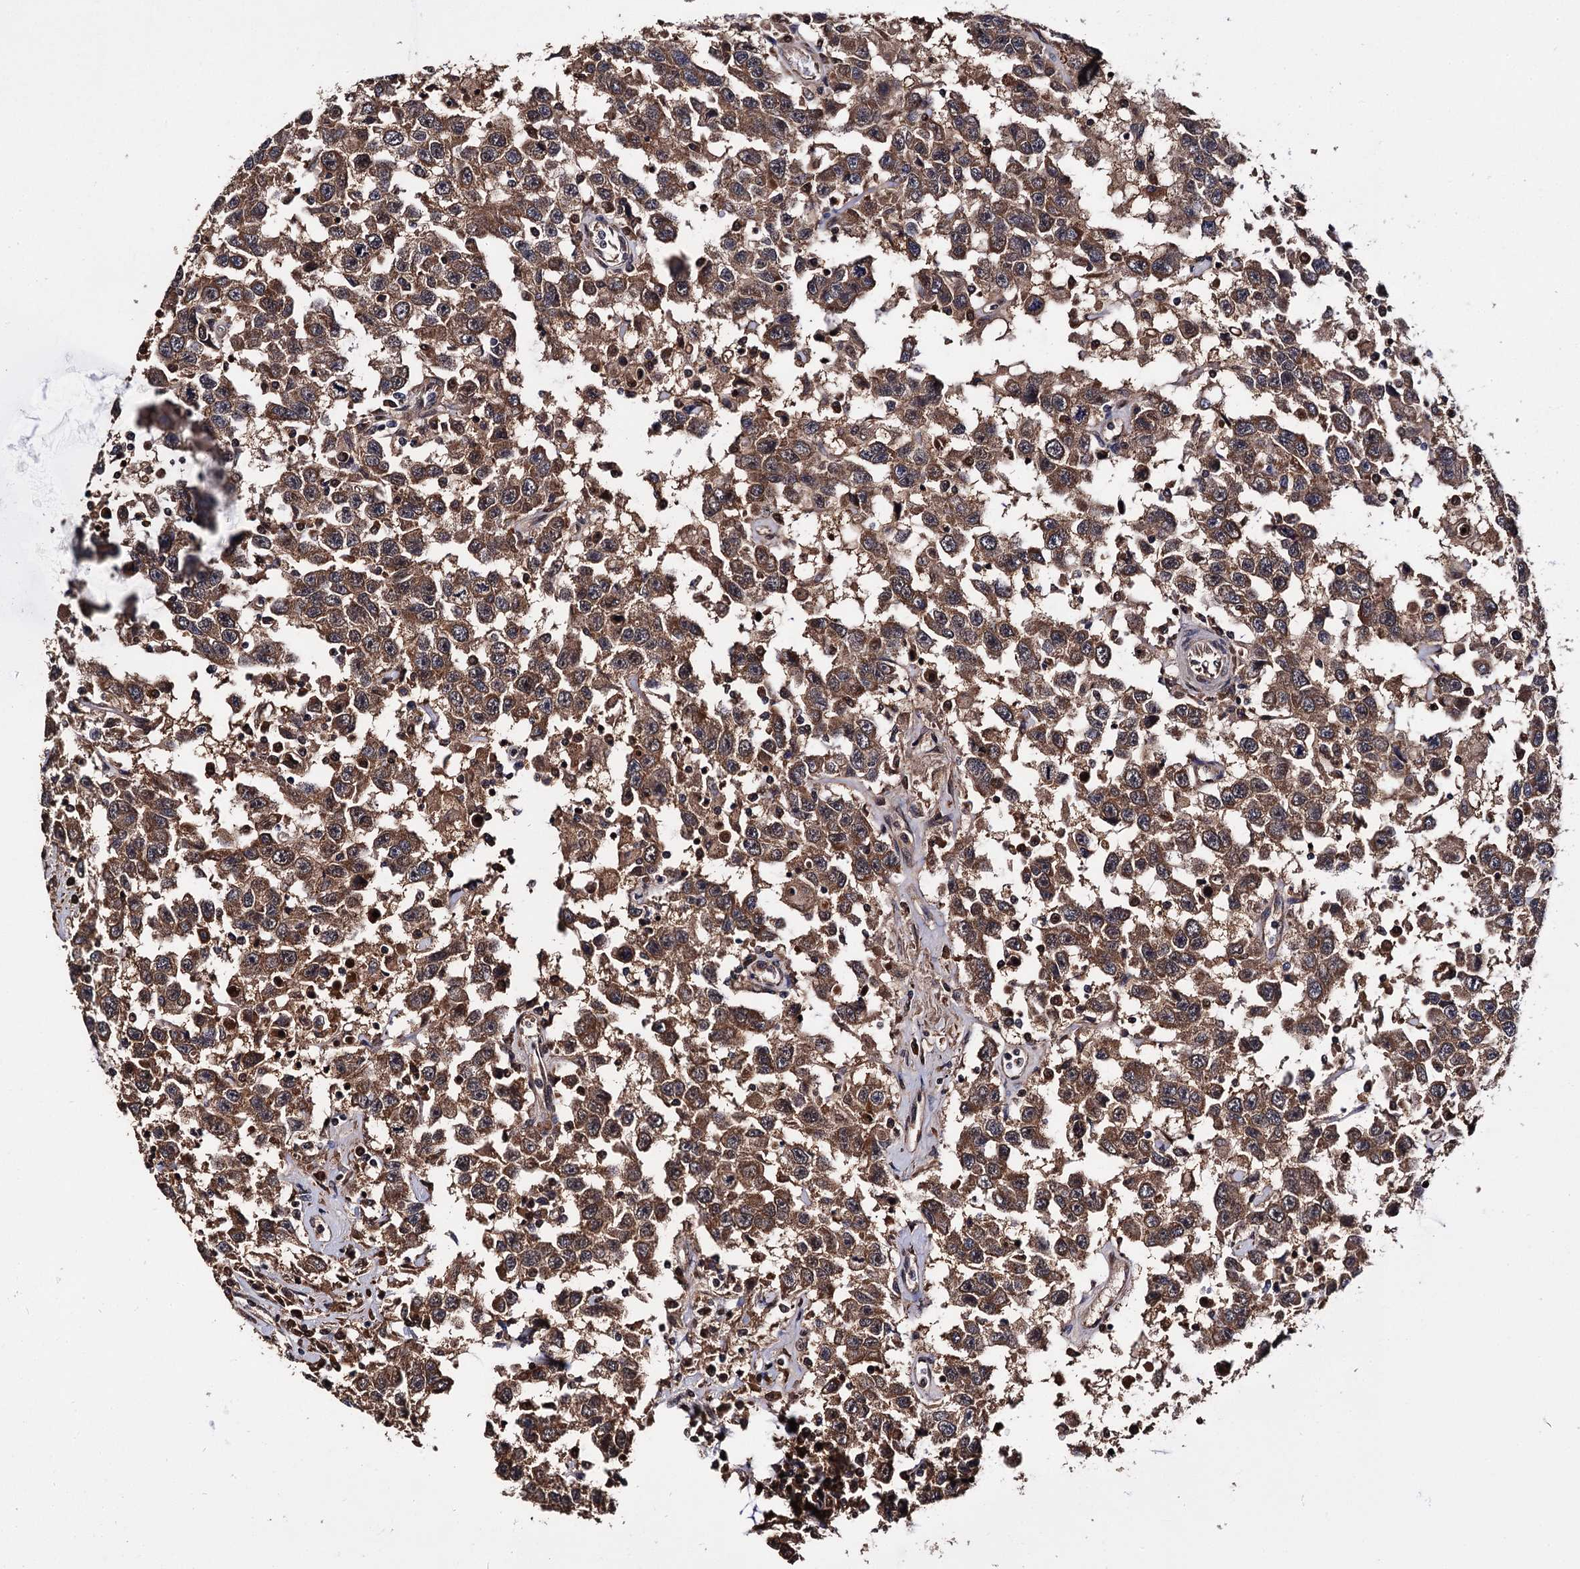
{"staining": {"intensity": "moderate", "quantity": ">75%", "location": "cytoplasmic/membranous"}, "tissue": "testis cancer", "cell_type": "Tumor cells", "image_type": "cancer", "snomed": [{"axis": "morphology", "description": "Seminoma, NOS"}, {"axis": "topography", "description": "Testis"}], "caption": "The image exhibits staining of seminoma (testis), revealing moderate cytoplasmic/membranous protein positivity (brown color) within tumor cells.", "gene": "MIER2", "patient": {"sex": "male", "age": 41}}